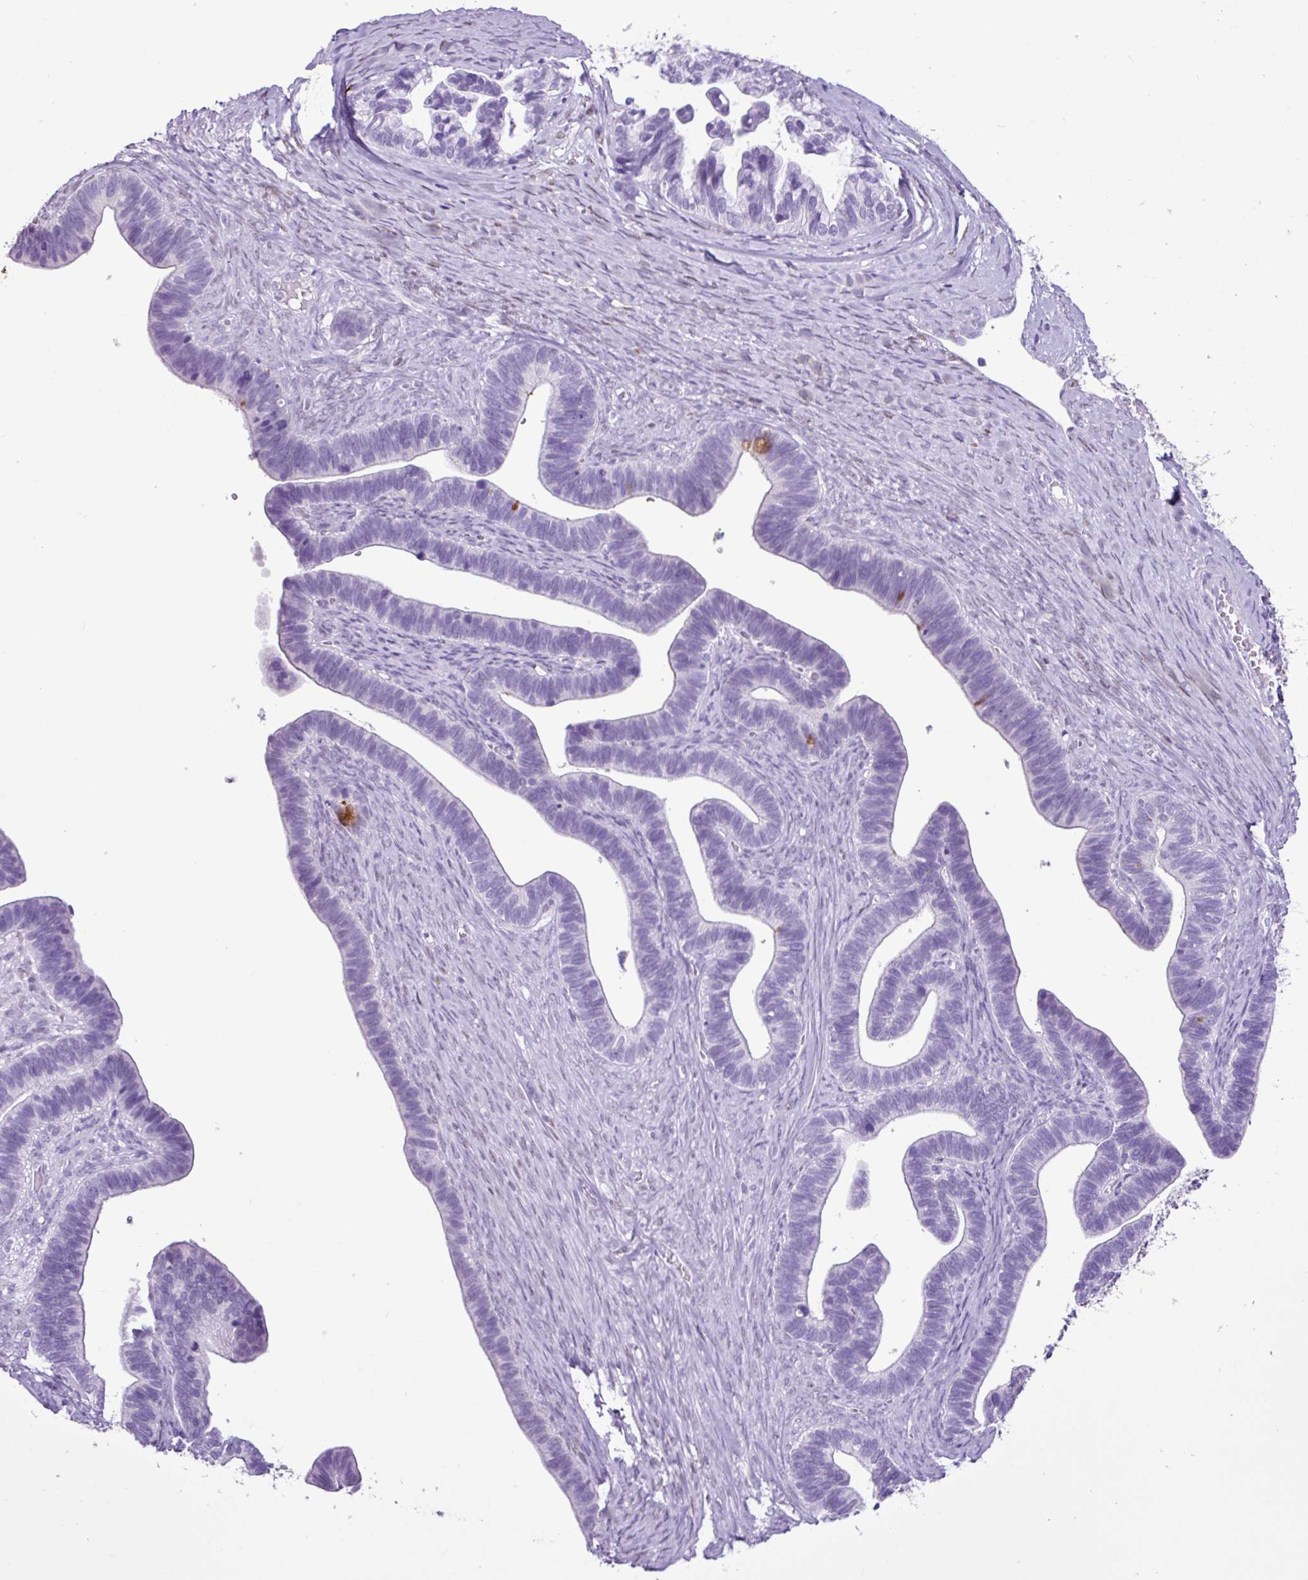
{"staining": {"intensity": "negative", "quantity": "none", "location": "none"}, "tissue": "ovarian cancer", "cell_type": "Tumor cells", "image_type": "cancer", "snomed": [{"axis": "morphology", "description": "Cystadenocarcinoma, serous, NOS"}, {"axis": "topography", "description": "Ovary"}], "caption": "An immunohistochemistry (IHC) histopathology image of ovarian serous cystadenocarcinoma is shown. There is no staining in tumor cells of ovarian serous cystadenocarcinoma.", "gene": "PGR", "patient": {"sex": "female", "age": 56}}